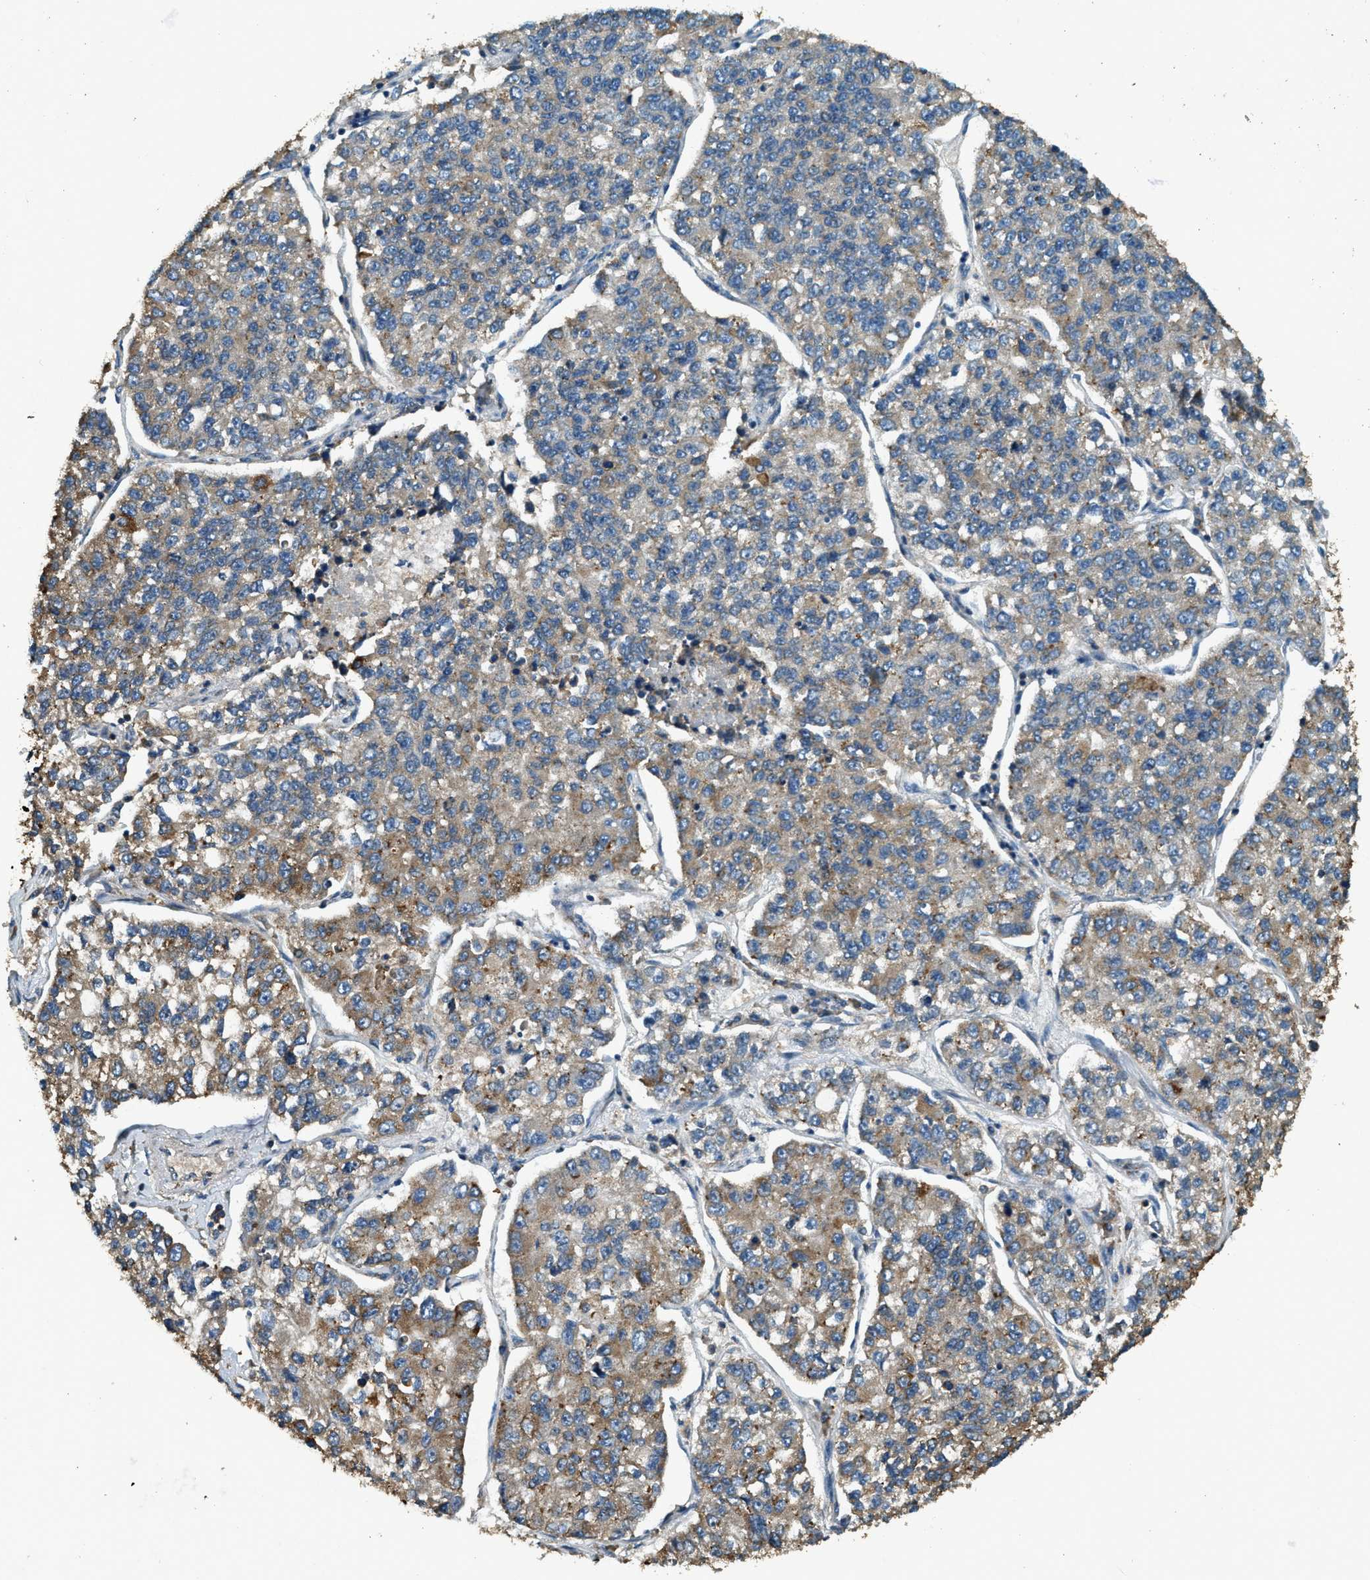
{"staining": {"intensity": "moderate", "quantity": ">75%", "location": "cytoplasmic/membranous"}, "tissue": "lung cancer", "cell_type": "Tumor cells", "image_type": "cancer", "snomed": [{"axis": "morphology", "description": "Adenocarcinoma, NOS"}, {"axis": "topography", "description": "Lung"}], "caption": "A medium amount of moderate cytoplasmic/membranous positivity is appreciated in about >75% of tumor cells in adenocarcinoma (lung) tissue.", "gene": "ERGIC1", "patient": {"sex": "male", "age": 49}}